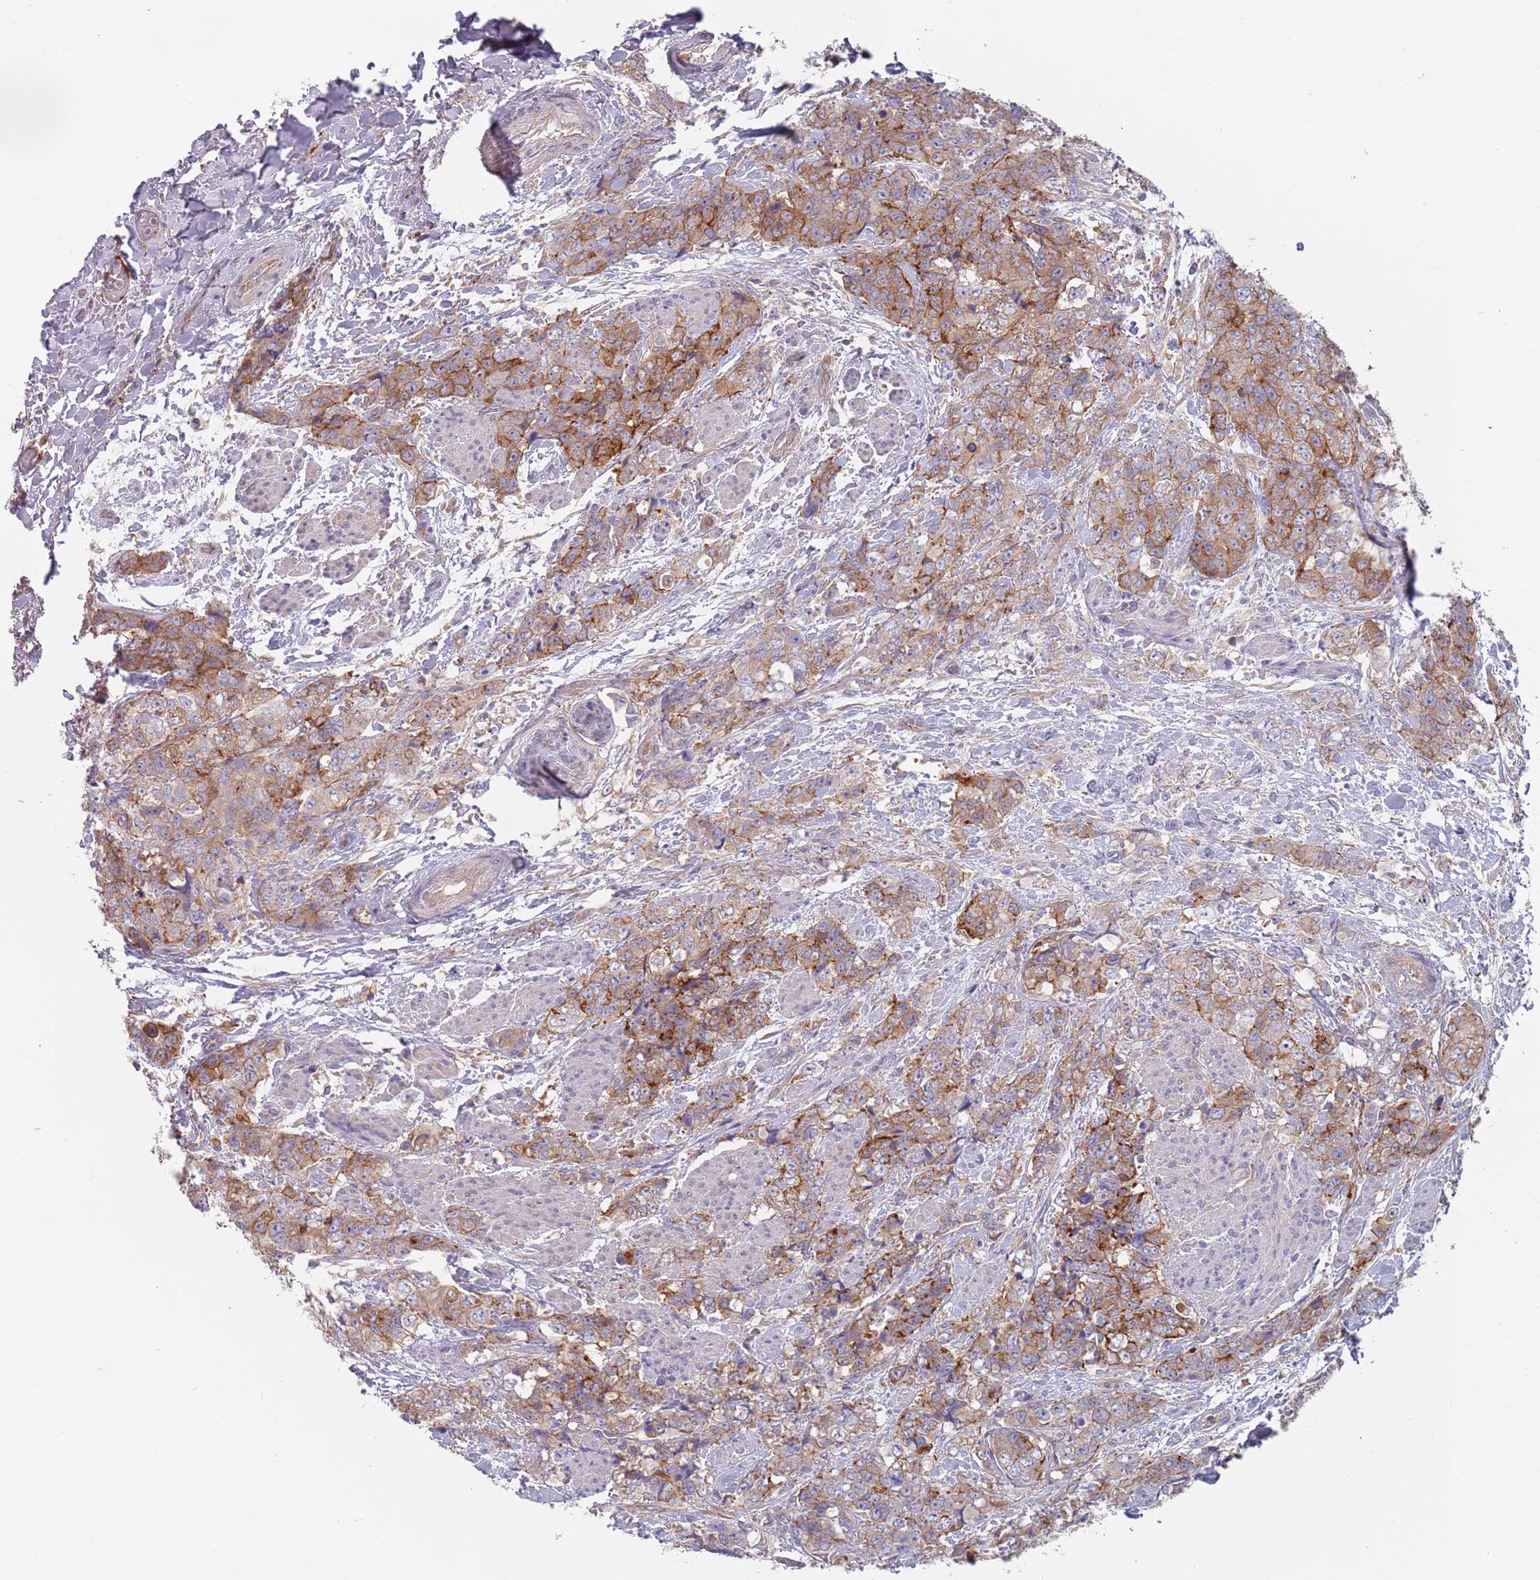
{"staining": {"intensity": "moderate", "quantity": "25%-75%", "location": "cytoplasmic/membranous"}, "tissue": "urothelial cancer", "cell_type": "Tumor cells", "image_type": "cancer", "snomed": [{"axis": "morphology", "description": "Urothelial carcinoma, High grade"}, {"axis": "topography", "description": "Urinary bladder"}], "caption": "Immunohistochemistry (DAB (3,3'-diaminobenzidine)) staining of urothelial cancer demonstrates moderate cytoplasmic/membranous protein staining in about 25%-75% of tumor cells. (Brightfield microscopy of DAB IHC at high magnification).", "gene": "APPL2", "patient": {"sex": "female", "age": 78}}